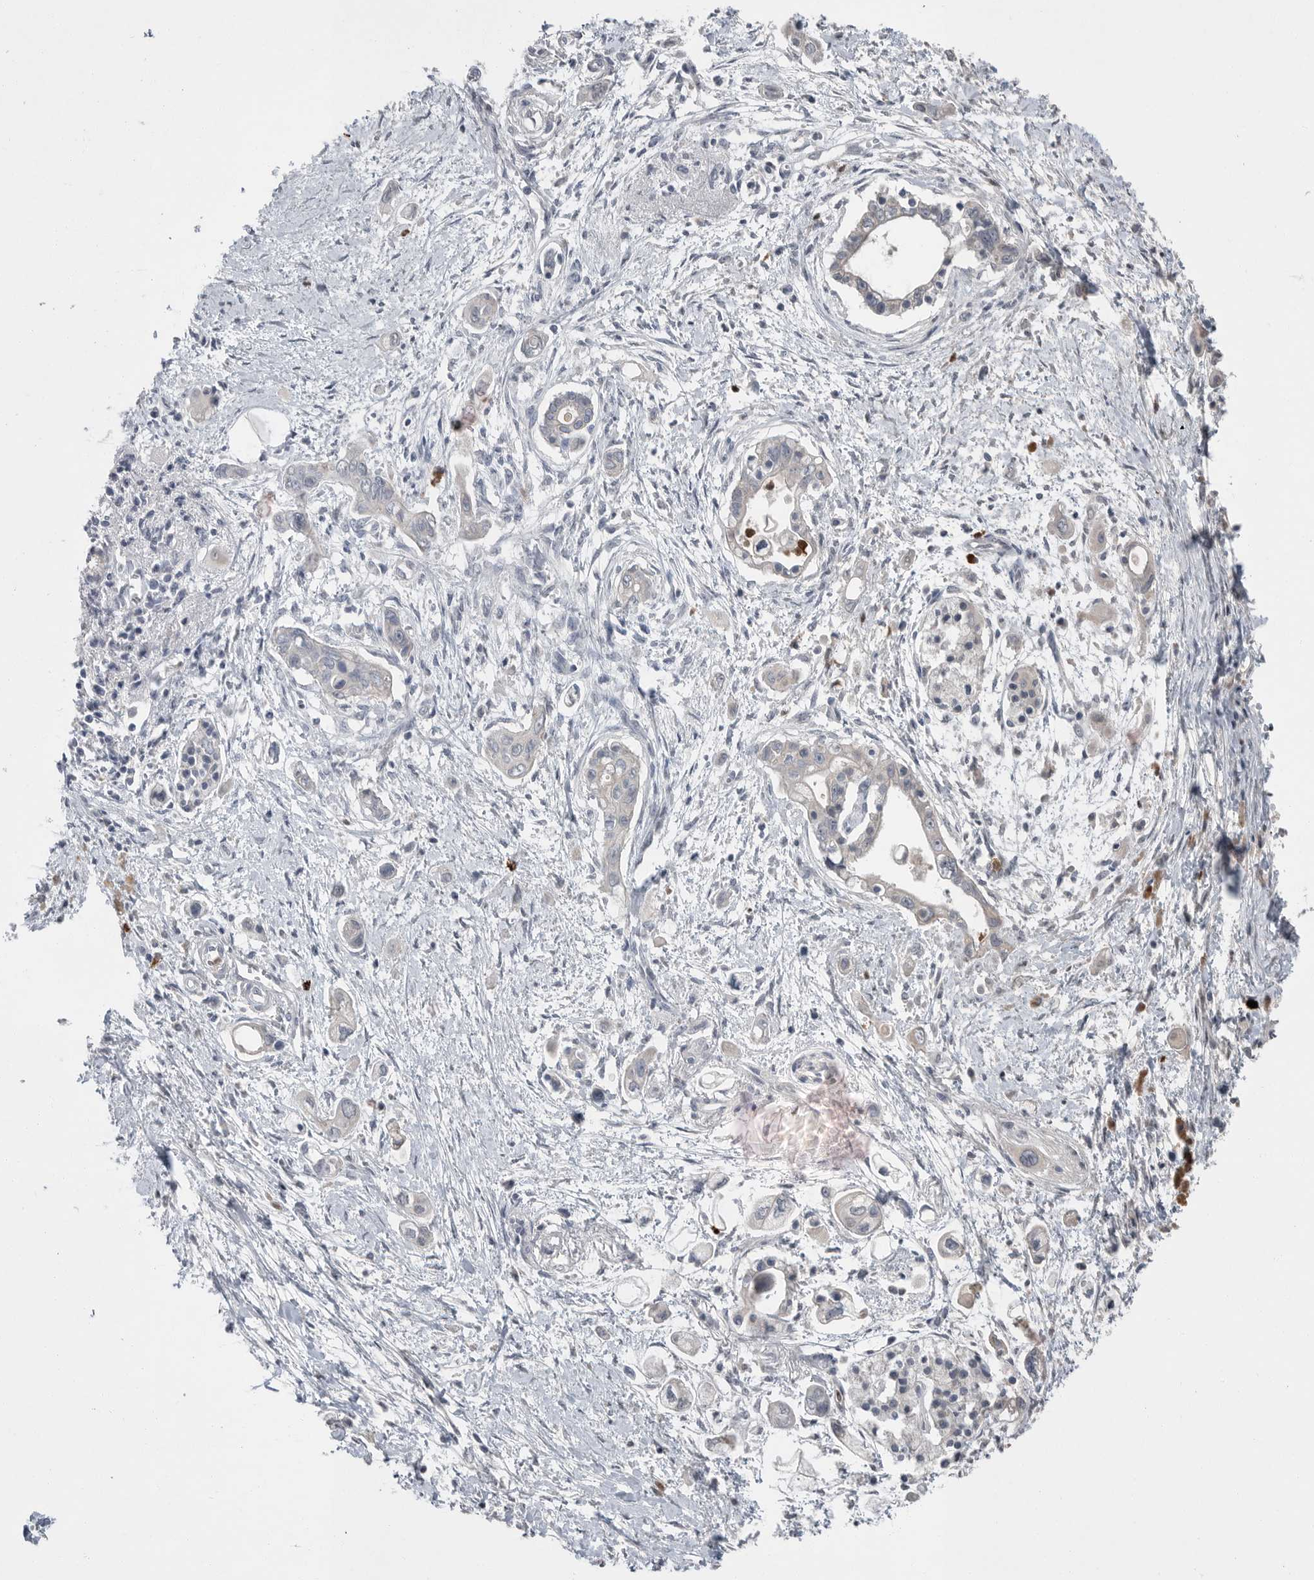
{"staining": {"intensity": "negative", "quantity": "none", "location": "none"}, "tissue": "pancreatic cancer", "cell_type": "Tumor cells", "image_type": "cancer", "snomed": [{"axis": "morphology", "description": "Adenocarcinoma, NOS"}, {"axis": "topography", "description": "Pancreas"}], "caption": "Pancreatic cancer was stained to show a protein in brown. There is no significant positivity in tumor cells.", "gene": "SCP2", "patient": {"sex": "male", "age": 59}}